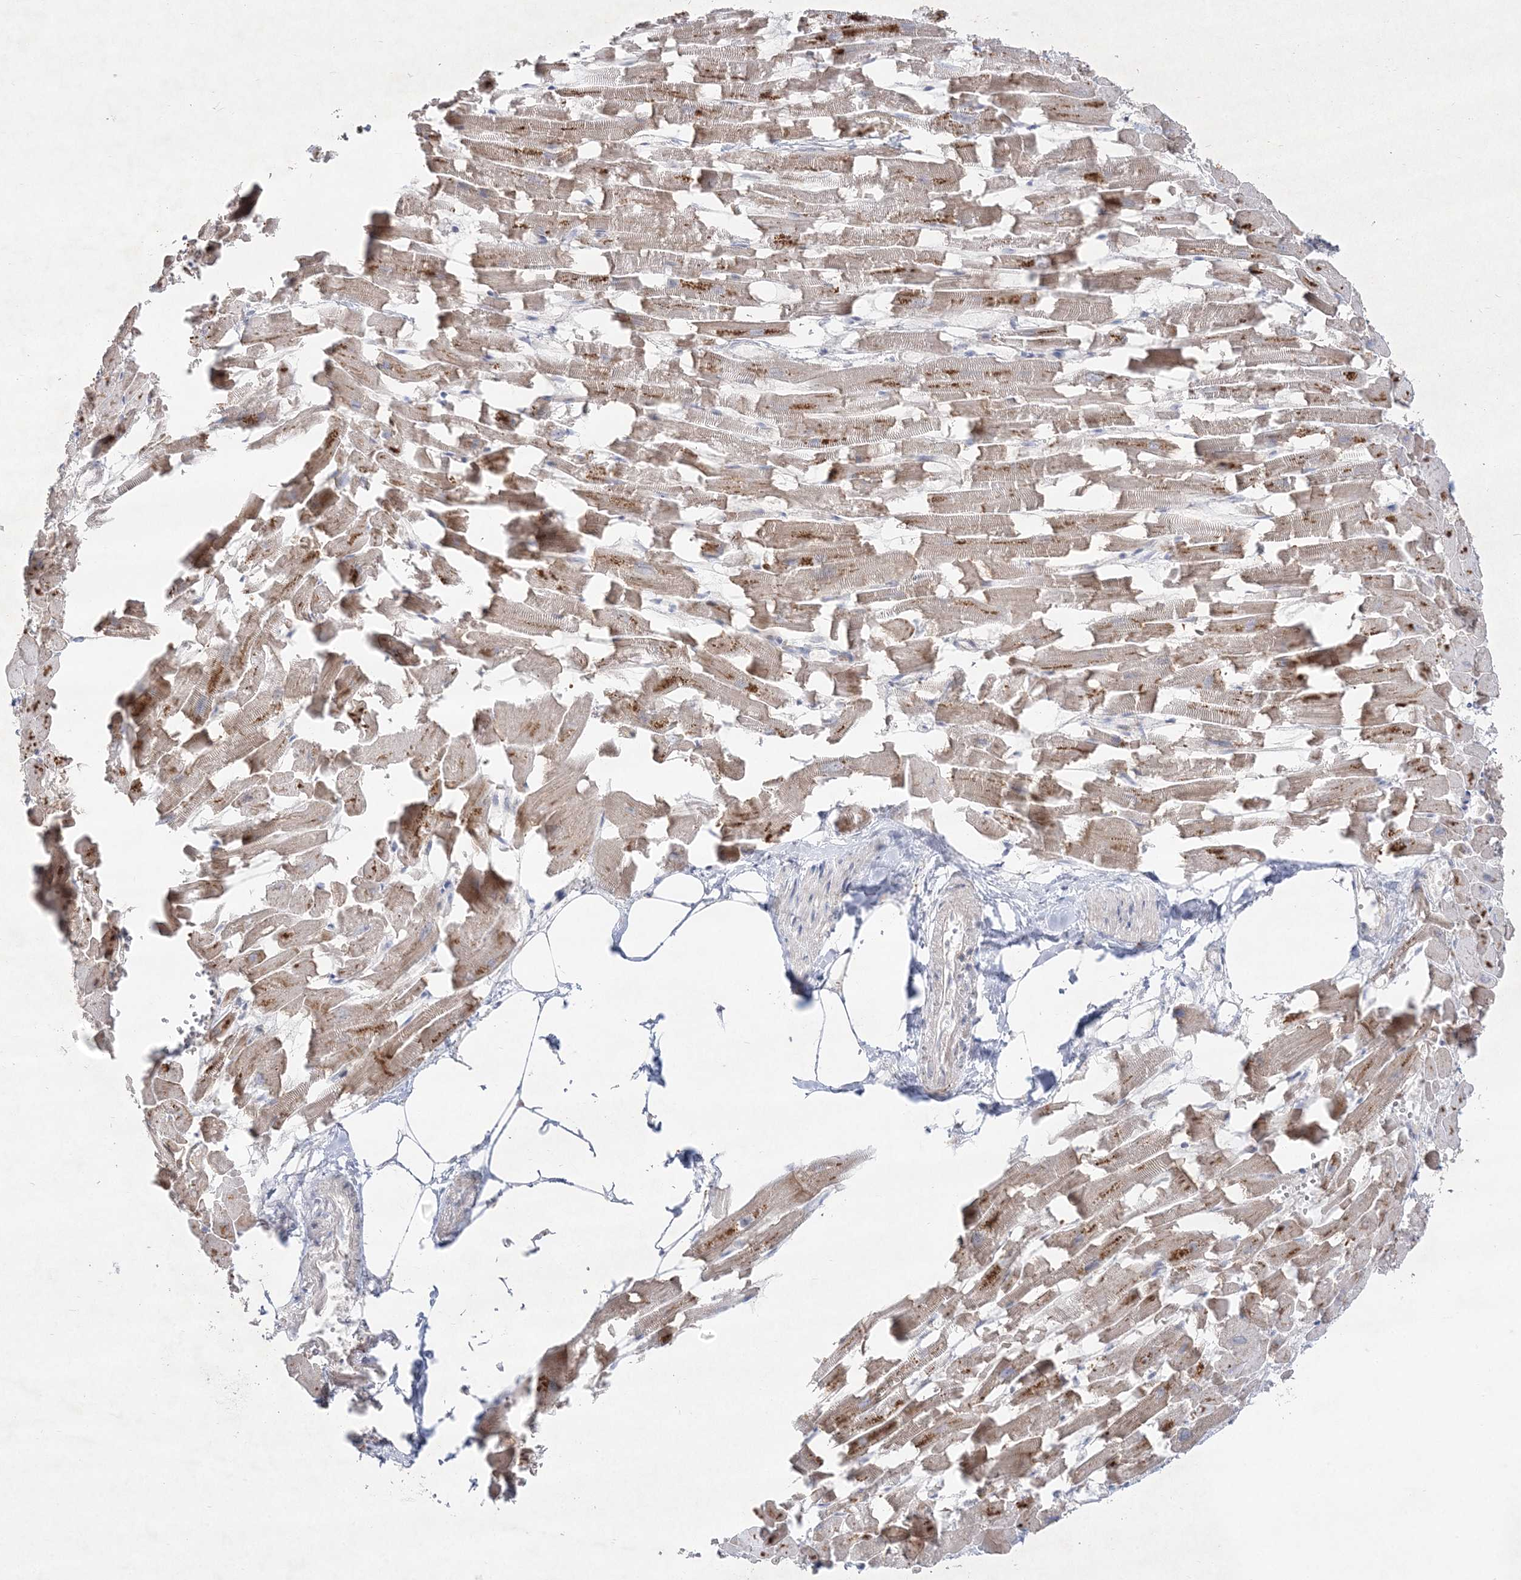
{"staining": {"intensity": "moderate", "quantity": "25%-75%", "location": "cytoplasmic/membranous"}, "tissue": "heart muscle", "cell_type": "Cardiomyocytes", "image_type": "normal", "snomed": [{"axis": "morphology", "description": "Normal tissue, NOS"}, {"axis": "topography", "description": "Heart"}], "caption": "IHC micrograph of benign heart muscle: heart muscle stained using immunohistochemistry (IHC) shows medium levels of moderate protein expression localized specifically in the cytoplasmic/membranous of cardiomyocytes, appearing as a cytoplasmic/membranous brown color.", "gene": "CLNK", "patient": {"sex": "female", "age": 64}}